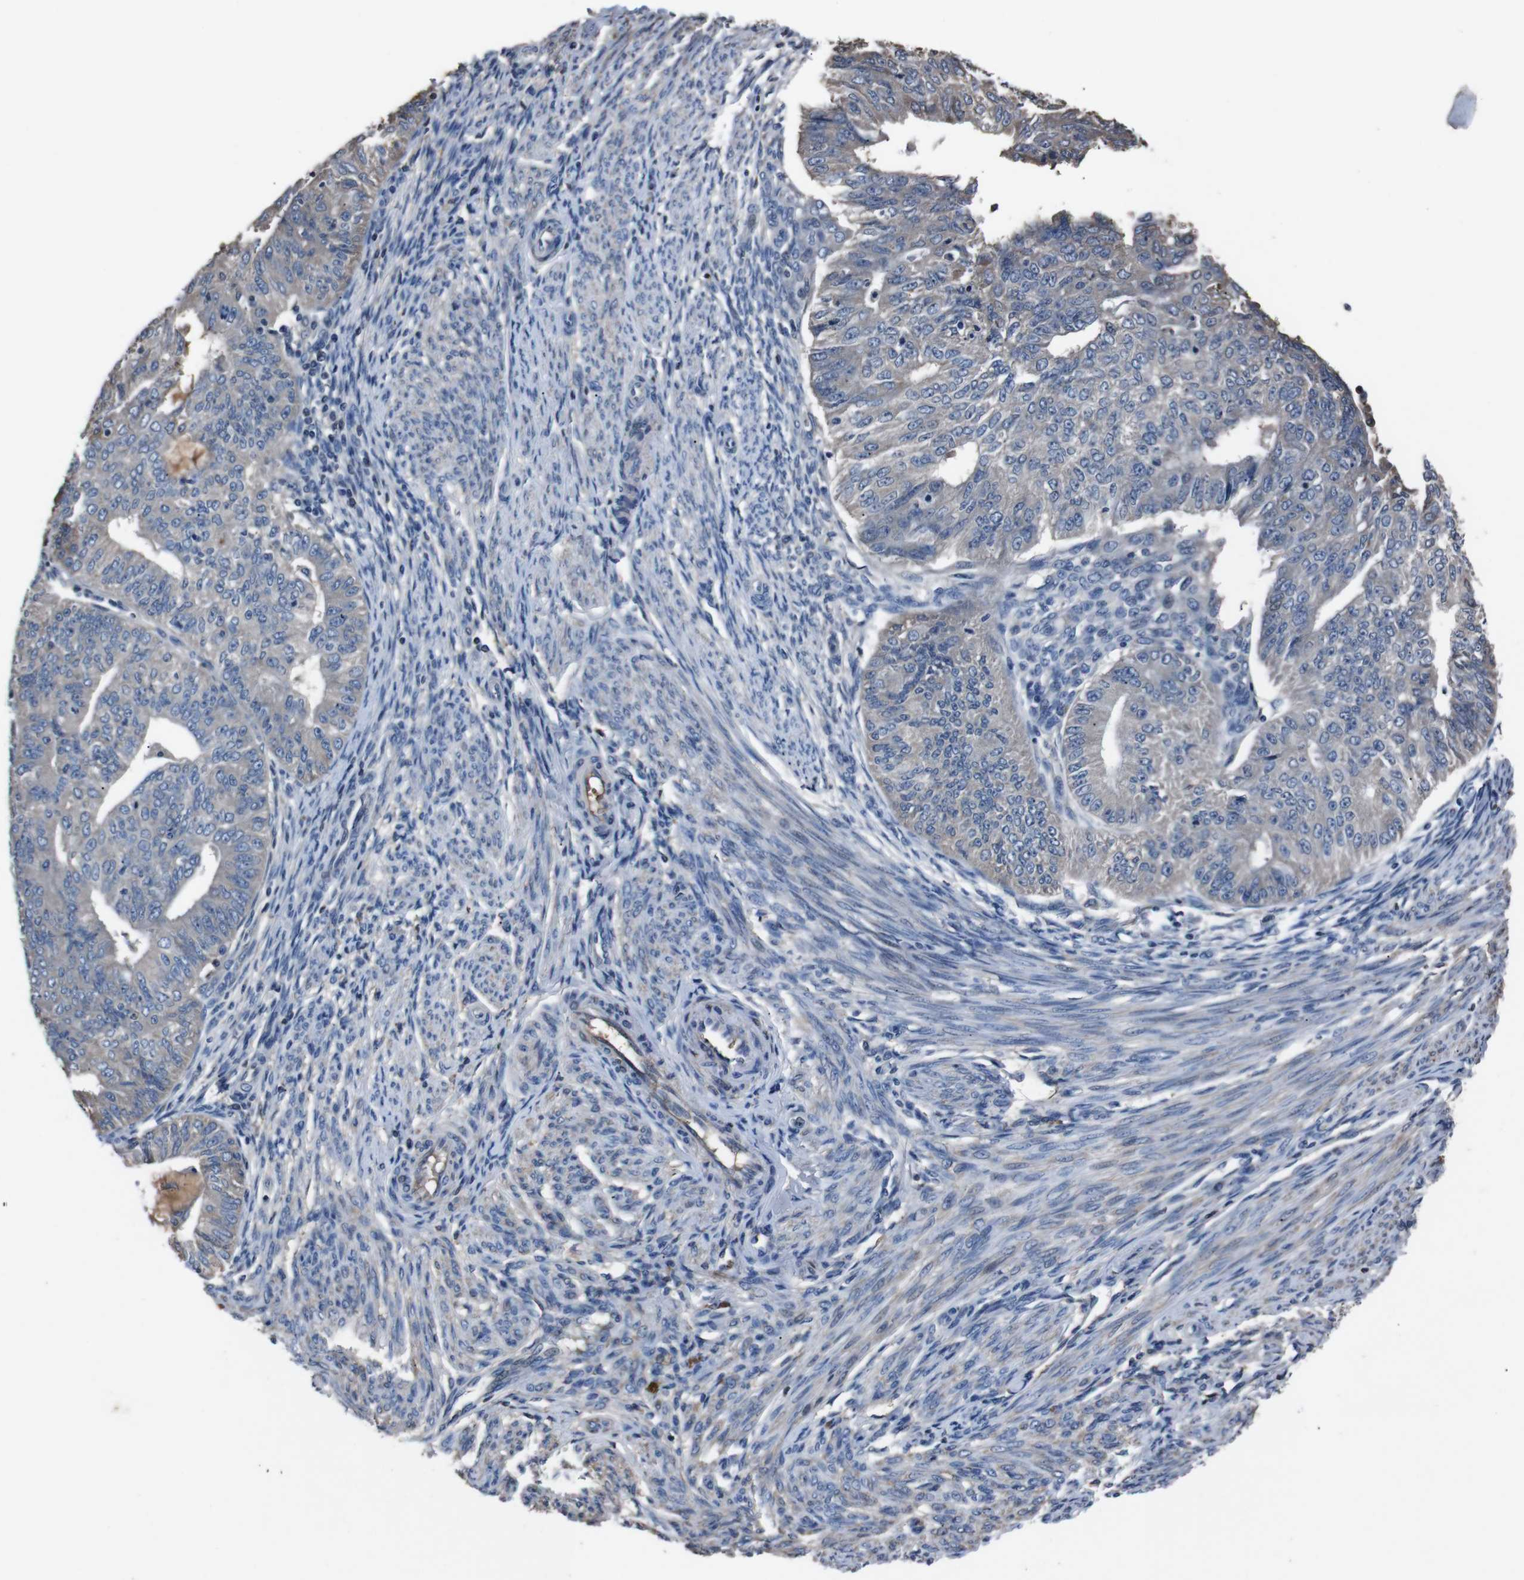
{"staining": {"intensity": "moderate", "quantity": "<25%", "location": "cytoplasmic/membranous"}, "tissue": "endometrial cancer", "cell_type": "Tumor cells", "image_type": "cancer", "snomed": [{"axis": "morphology", "description": "Adenocarcinoma, NOS"}, {"axis": "topography", "description": "Endometrium"}], "caption": "Immunohistochemical staining of endometrial cancer exhibits low levels of moderate cytoplasmic/membranous protein positivity in approximately <25% of tumor cells.", "gene": "LEP", "patient": {"sex": "female", "age": 32}}